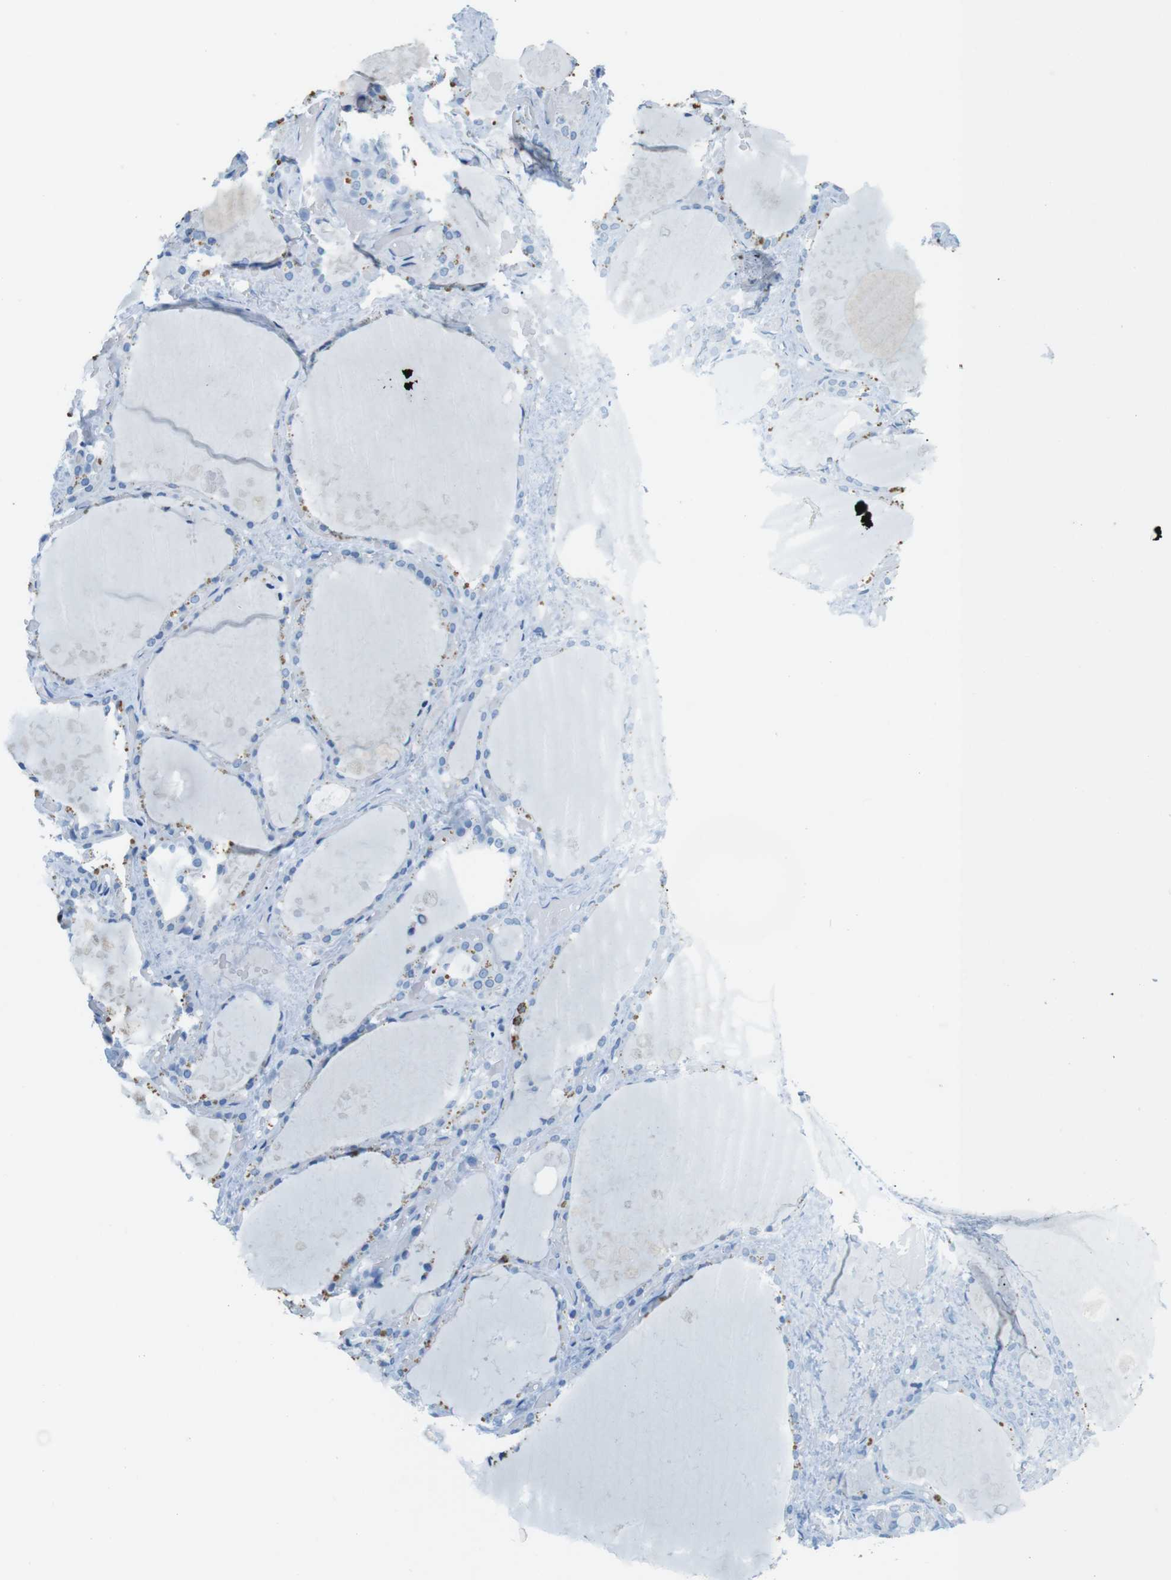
{"staining": {"intensity": "negative", "quantity": "none", "location": "none"}, "tissue": "thyroid gland", "cell_type": "Glandular cells", "image_type": "normal", "snomed": [{"axis": "morphology", "description": "Normal tissue, NOS"}, {"axis": "topography", "description": "Thyroid gland"}], "caption": "A high-resolution micrograph shows IHC staining of unremarkable thyroid gland, which demonstrates no significant staining in glandular cells.", "gene": "MCEMP1", "patient": {"sex": "male", "age": 61}}